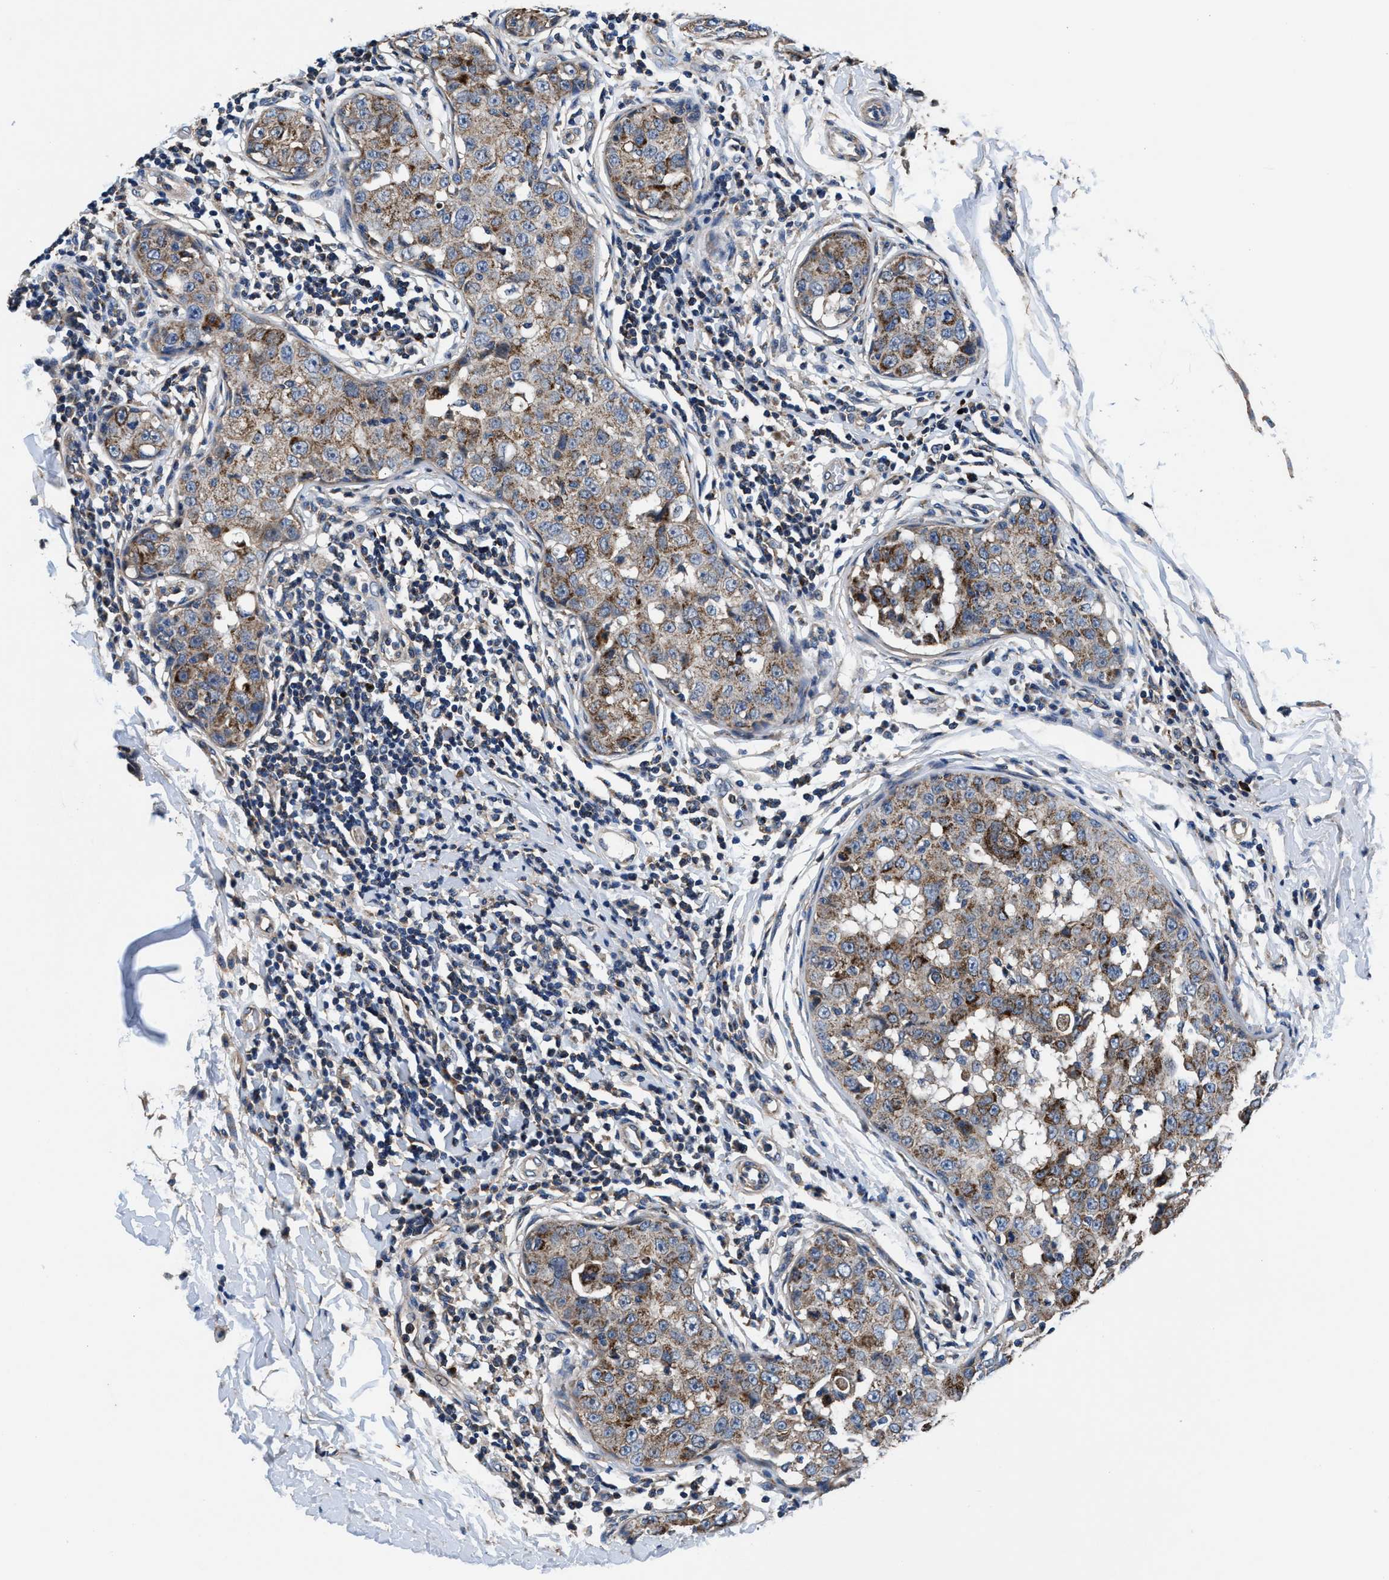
{"staining": {"intensity": "moderate", "quantity": ">75%", "location": "cytoplasmic/membranous"}, "tissue": "breast cancer", "cell_type": "Tumor cells", "image_type": "cancer", "snomed": [{"axis": "morphology", "description": "Duct carcinoma"}, {"axis": "topography", "description": "Breast"}], "caption": "High-magnification brightfield microscopy of breast cancer (intraductal carcinoma) stained with DAB (3,3'-diaminobenzidine) (brown) and counterstained with hematoxylin (blue). tumor cells exhibit moderate cytoplasmic/membranous staining is present in about>75% of cells. Using DAB (brown) and hematoxylin (blue) stains, captured at high magnification using brightfield microscopy.", "gene": "NKTR", "patient": {"sex": "female", "age": 27}}